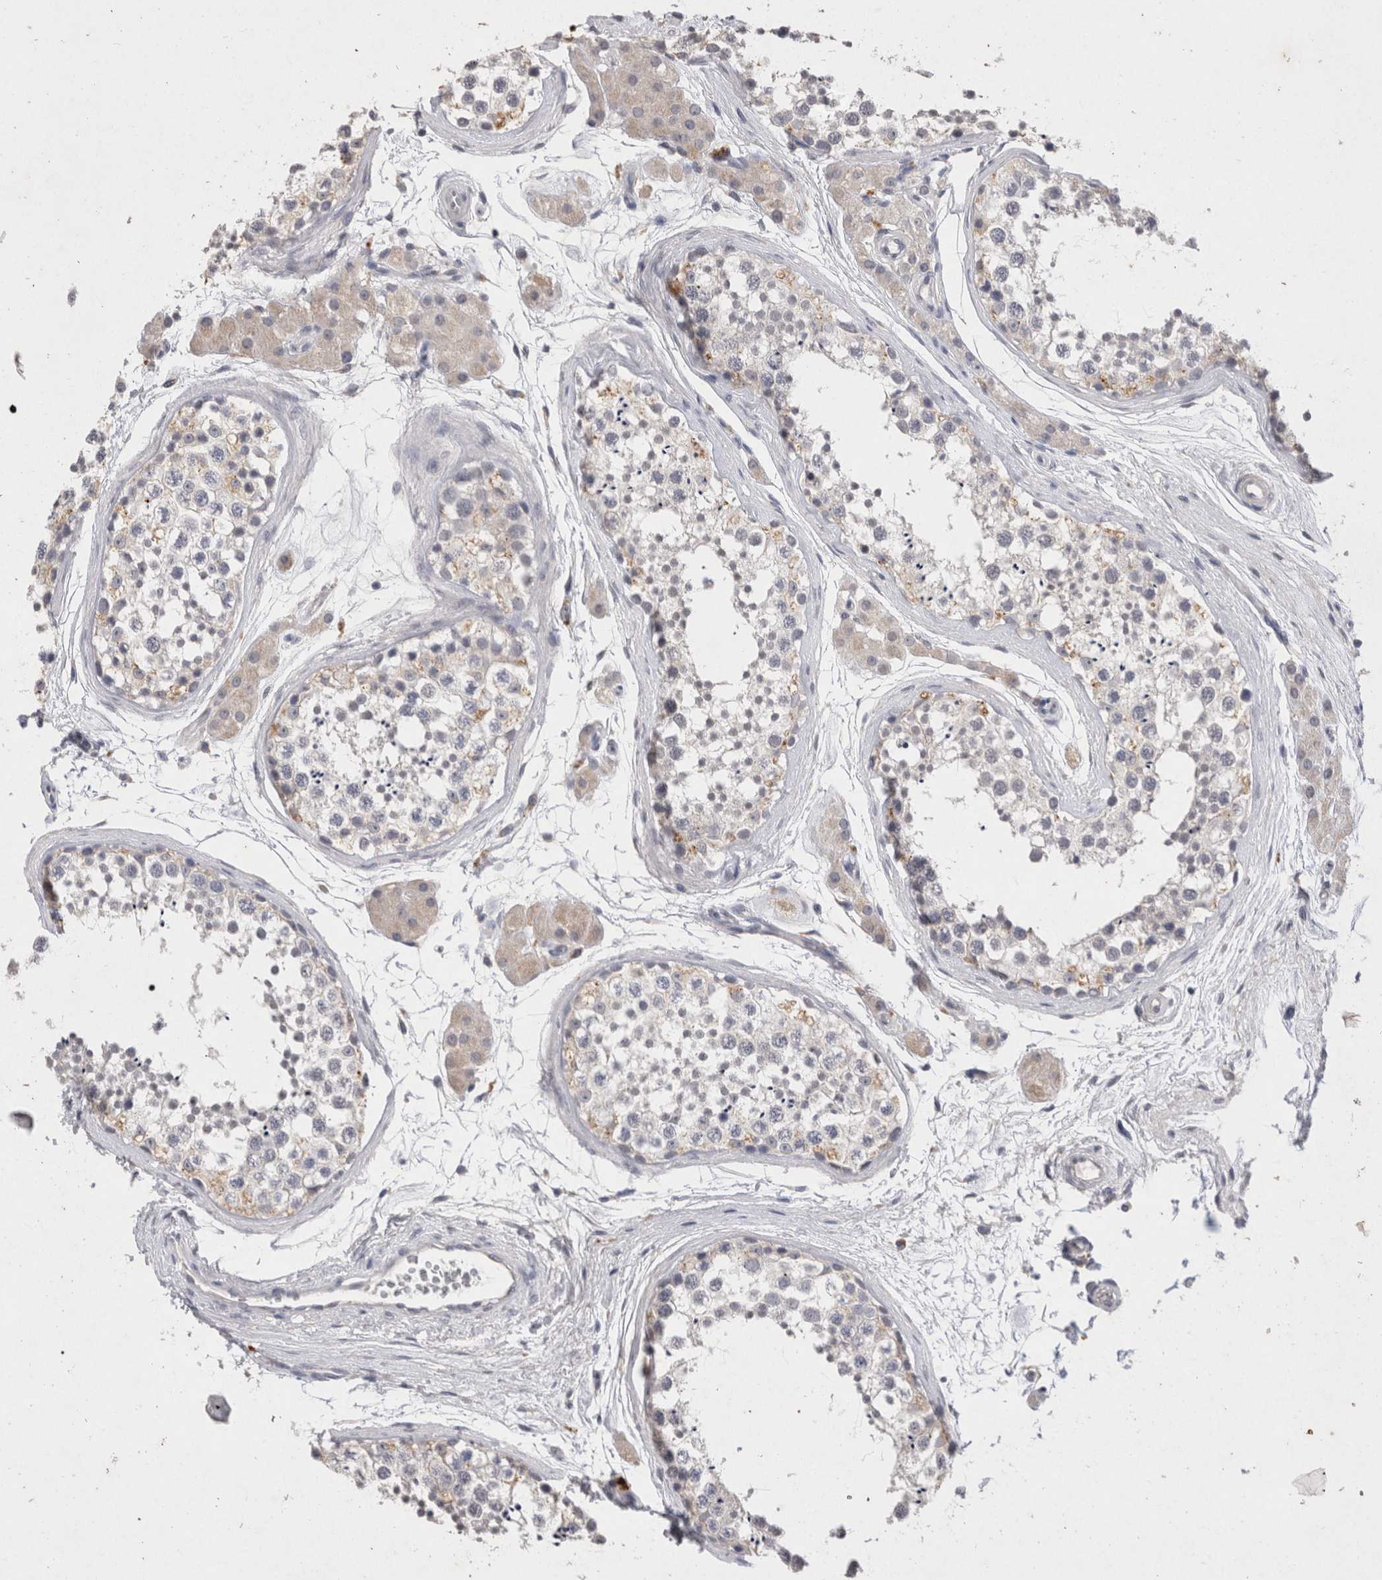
{"staining": {"intensity": "negative", "quantity": "none", "location": "none"}, "tissue": "testis", "cell_type": "Cells in seminiferous ducts", "image_type": "normal", "snomed": [{"axis": "morphology", "description": "Normal tissue, NOS"}, {"axis": "topography", "description": "Testis"}], "caption": "Immunohistochemistry of unremarkable human testis demonstrates no staining in cells in seminiferous ducts.", "gene": "RASSF3", "patient": {"sex": "male", "age": 56}}